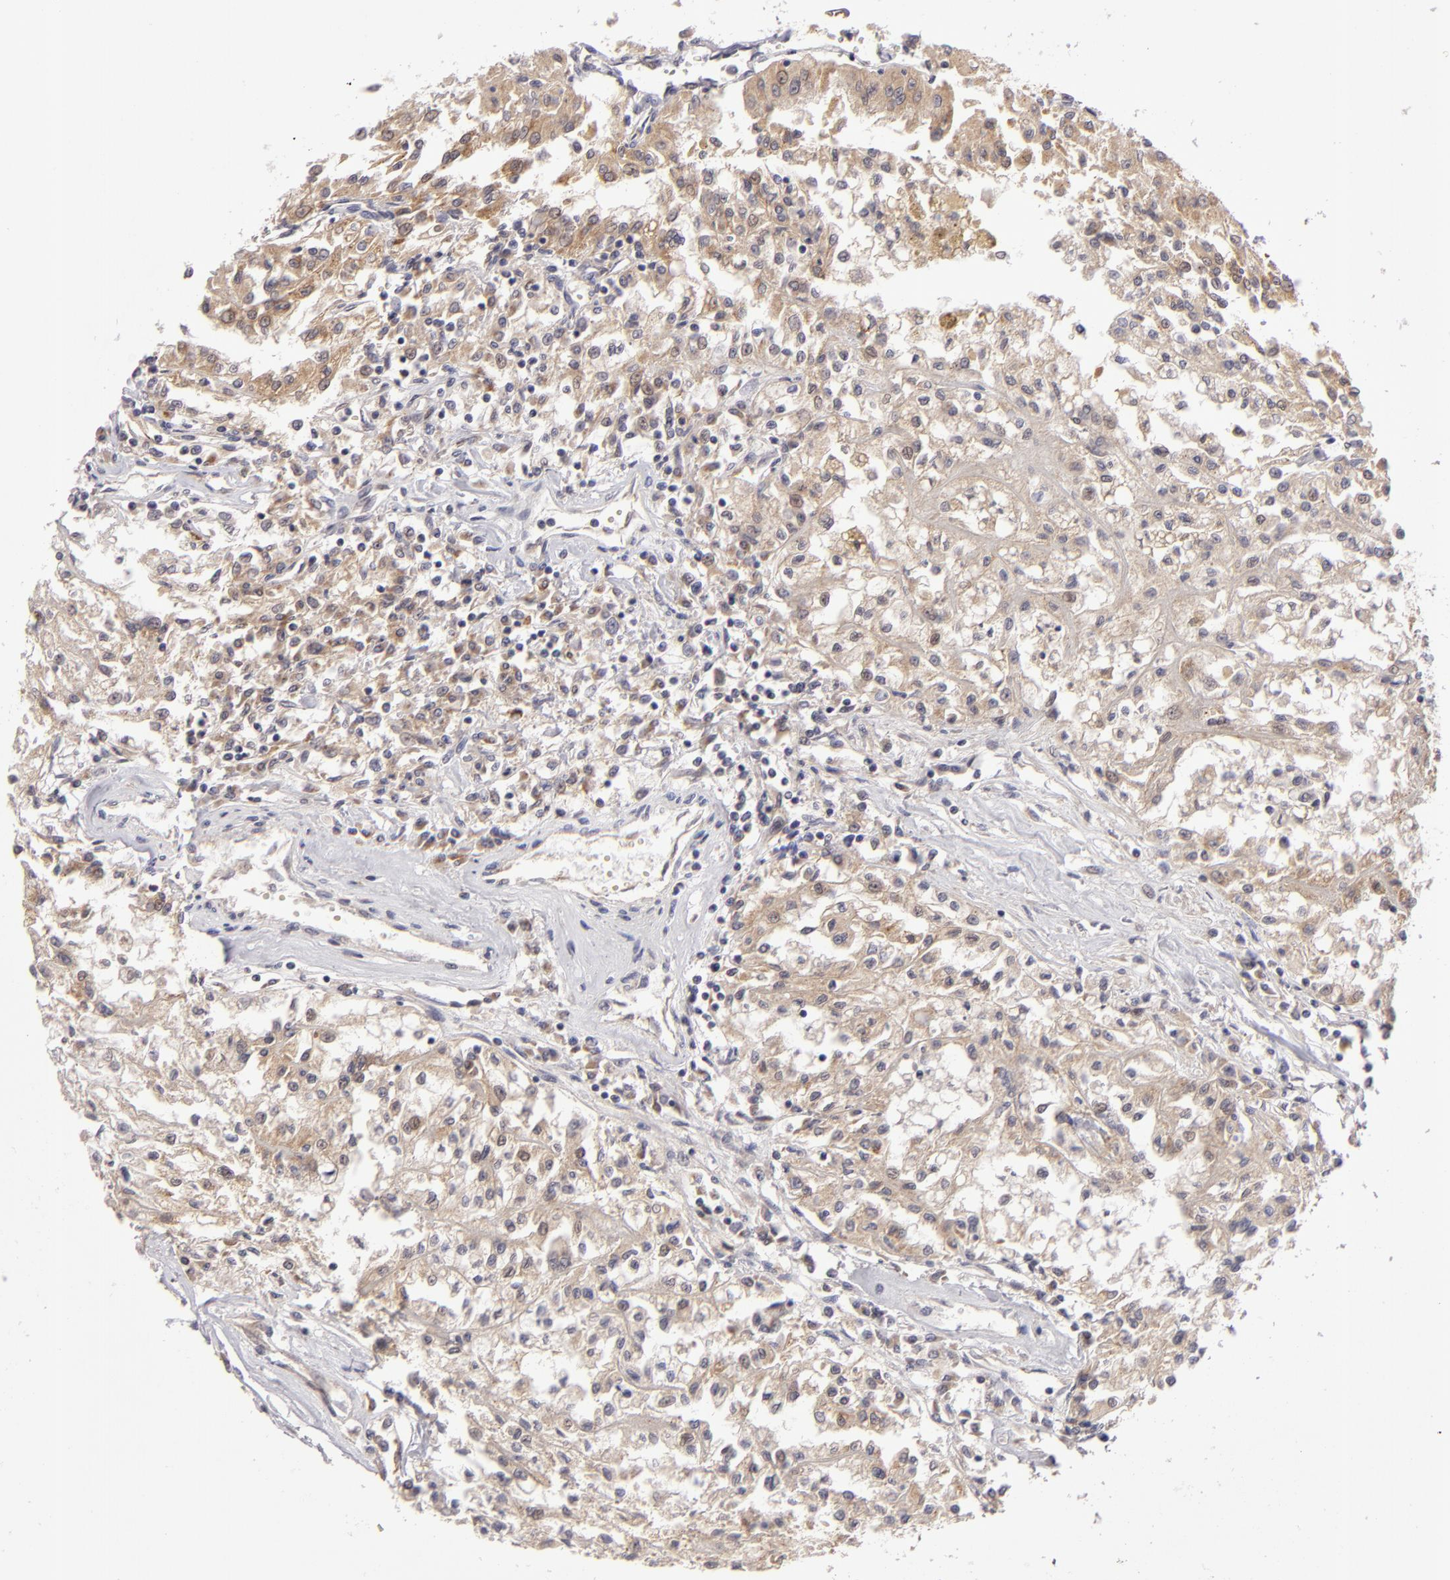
{"staining": {"intensity": "moderate", "quantity": ">75%", "location": "cytoplasmic/membranous"}, "tissue": "renal cancer", "cell_type": "Tumor cells", "image_type": "cancer", "snomed": [{"axis": "morphology", "description": "Adenocarcinoma, NOS"}, {"axis": "topography", "description": "Kidney"}], "caption": "Moderate cytoplasmic/membranous staining is seen in approximately >75% of tumor cells in renal adenocarcinoma. (DAB = brown stain, brightfield microscopy at high magnification).", "gene": "SH2D4A", "patient": {"sex": "male", "age": 78}}